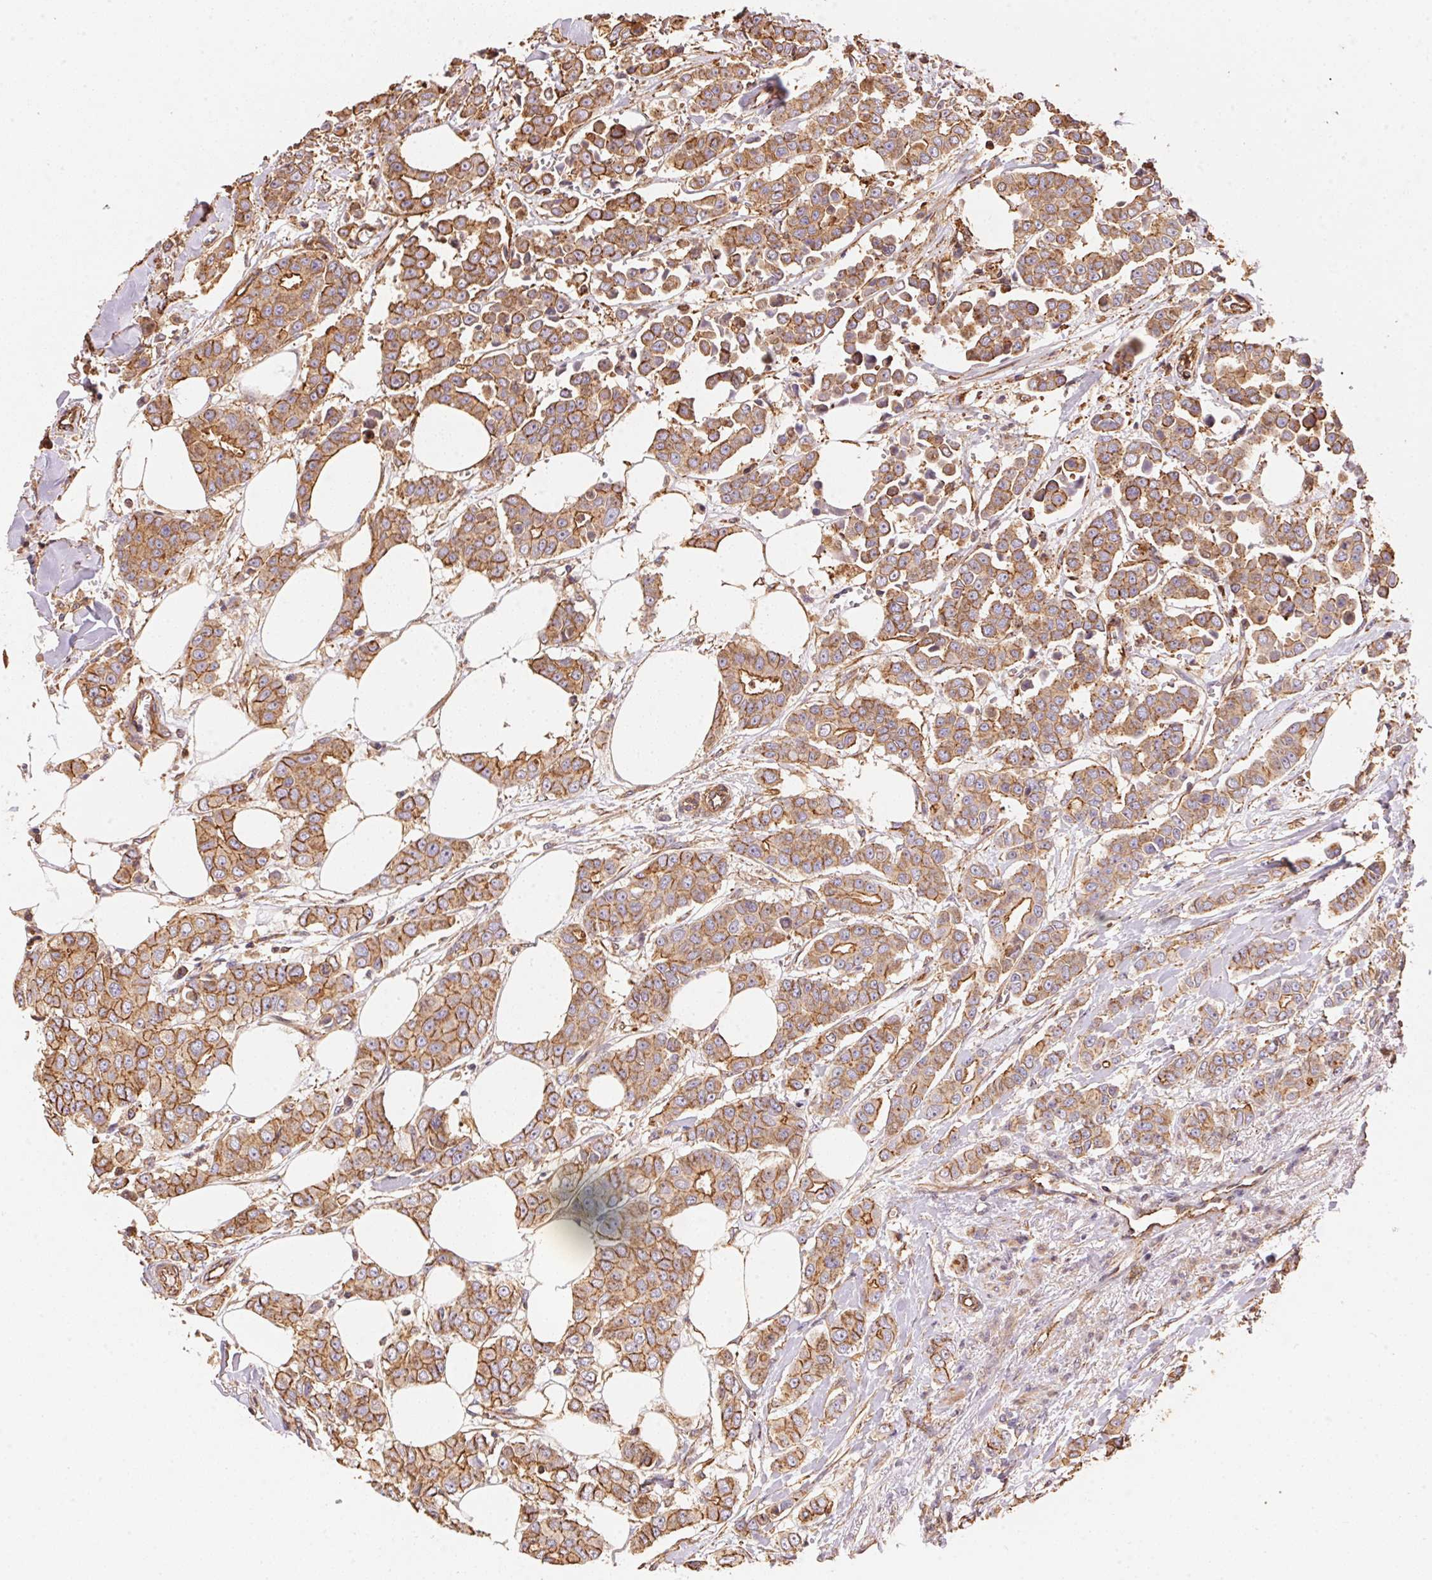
{"staining": {"intensity": "moderate", "quantity": ">75%", "location": "cytoplasmic/membranous"}, "tissue": "breast cancer", "cell_type": "Tumor cells", "image_type": "cancer", "snomed": [{"axis": "morphology", "description": "Duct carcinoma"}, {"axis": "topography", "description": "Breast"}], "caption": "Protein expression analysis of human invasive ductal carcinoma (breast) reveals moderate cytoplasmic/membranous staining in approximately >75% of tumor cells.", "gene": "FRAS1", "patient": {"sex": "female", "age": 94}}